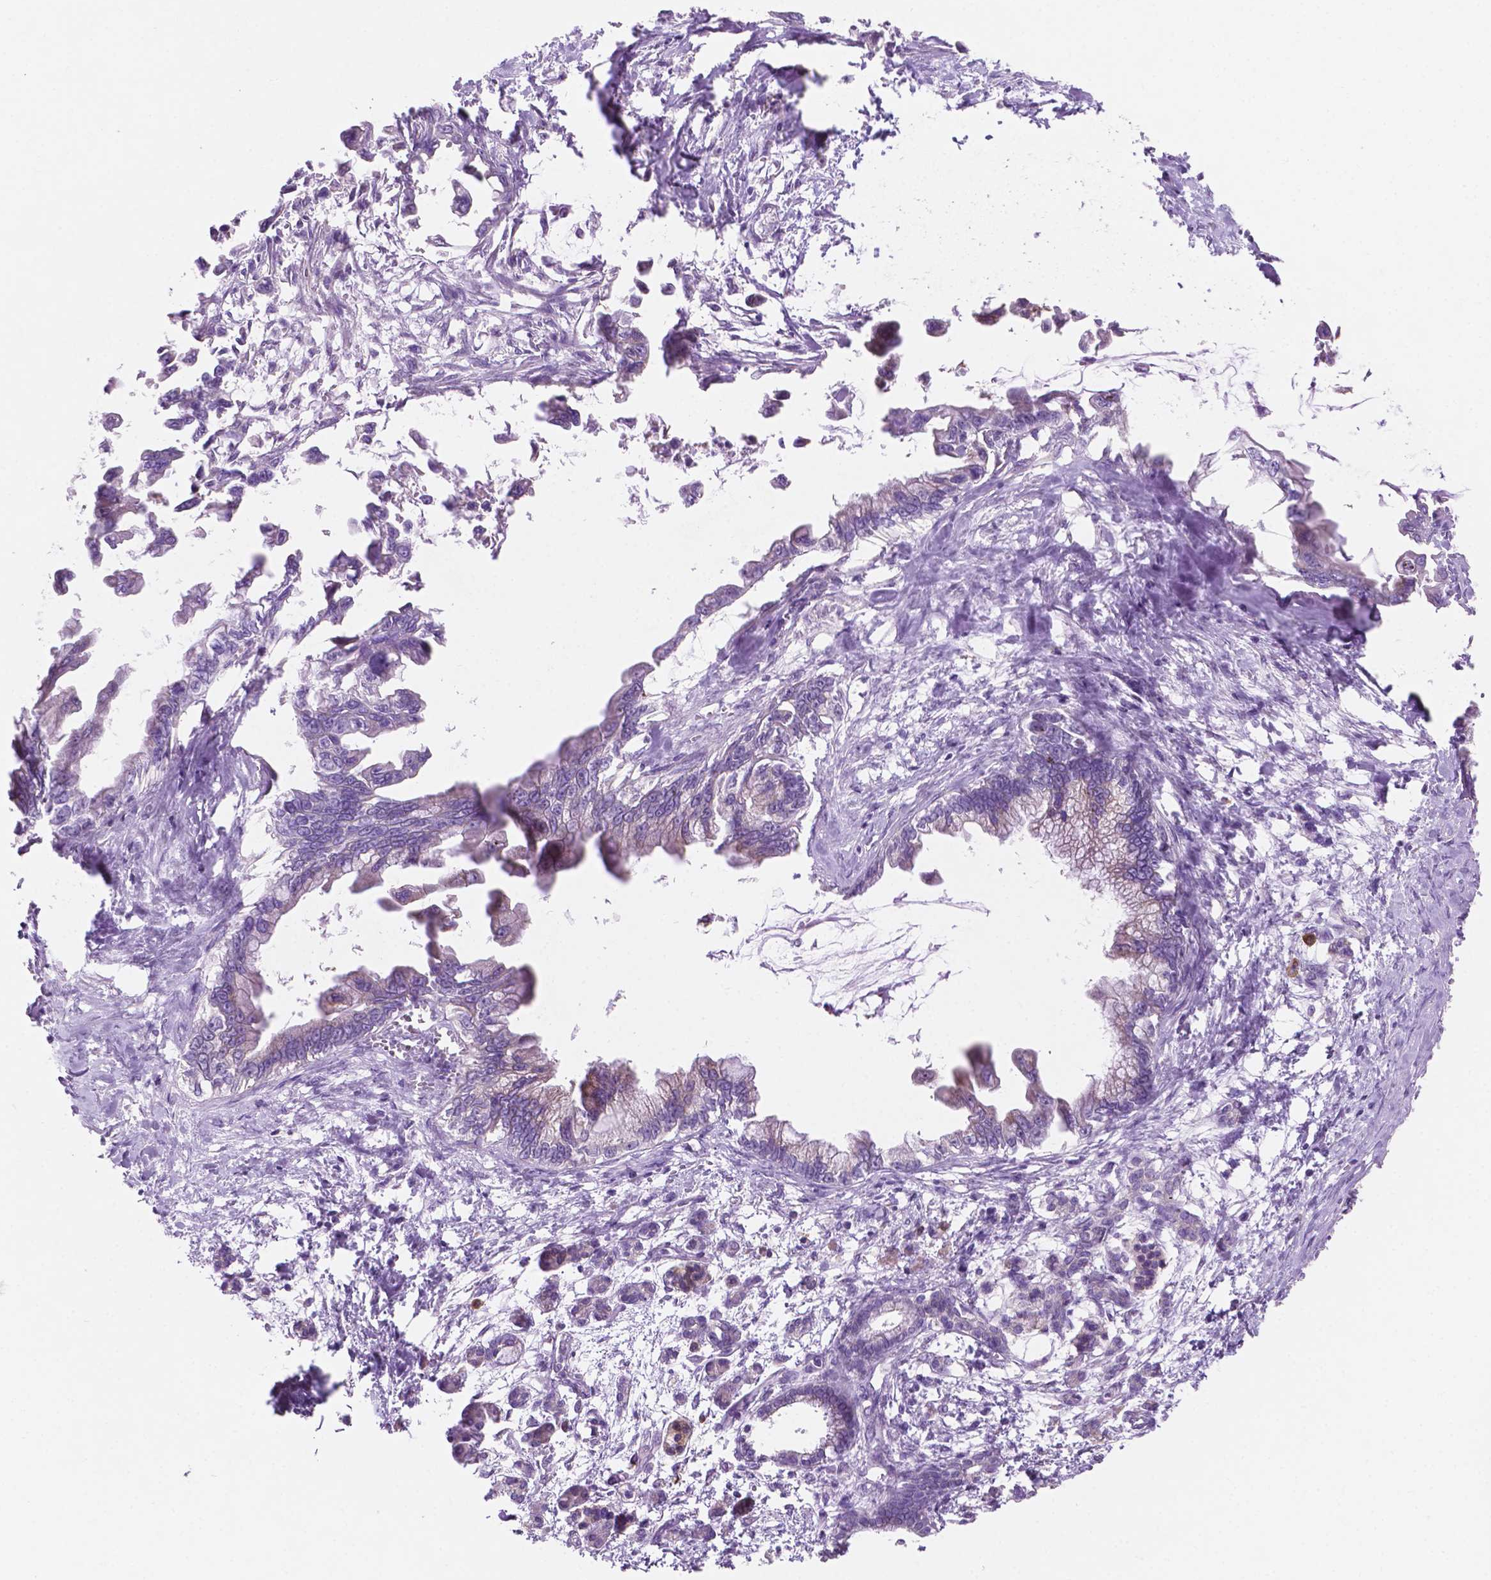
{"staining": {"intensity": "negative", "quantity": "none", "location": "none"}, "tissue": "pancreatic cancer", "cell_type": "Tumor cells", "image_type": "cancer", "snomed": [{"axis": "morphology", "description": "Adenocarcinoma, NOS"}, {"axis": "topography", "description": "Pancreas"}], "caption": "Immunohistochemical staining of pancreatic cancer (adenocarcinoma) demonstrates no significant expression in tumor cells. Brightfield microscopy of IHC stained with DAB (3,3'-diaminobenzidine) (brown) and hematoxylin (blue), captured at high magnification.", "gene": "LRP1B", "patient": {"sex": "male", "age": 61}}